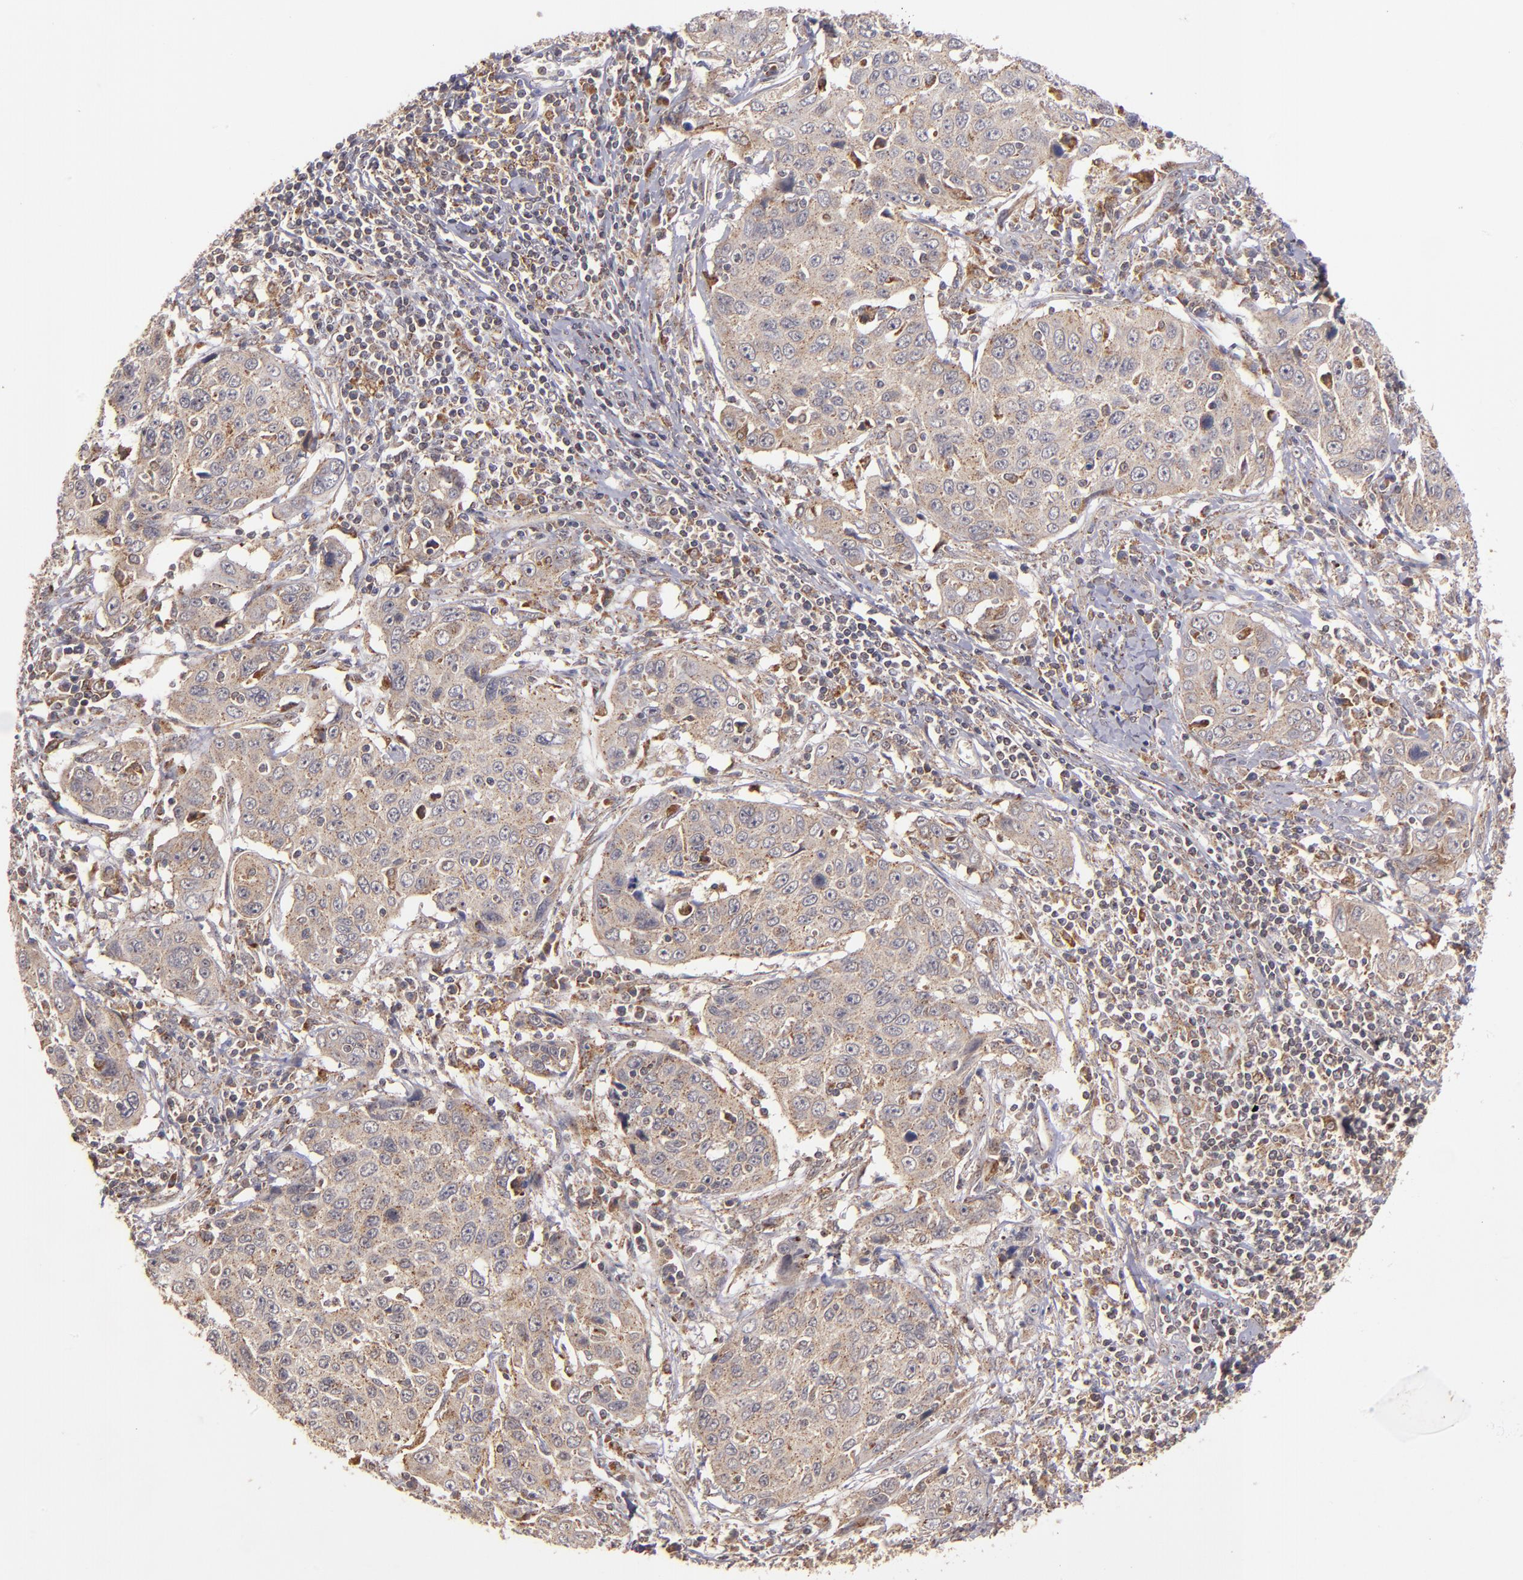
{"staining": {"intensity": "moderate", "quantity": ">75%", "location": "cytoplasmic/membranous"}, "tissue": "cervical cancer", "cell_type": "Tumor cells", "image_type": "cancer", "snomed": [{"axis": "morphology", "description": "Squamous cell carcinoma, NOS"}, {"axis": "topography", "description": "Cervix"}], "caption": "Immunohistochemical staining of cervical squamous cell carcinoma demonstrates medium levels of moderate cytoplasmic/membranous protein positivity in approximately >75% of tumor cells.", "gene": "ZFYVE1", "patient": {"sex": "female", "age": 53}}